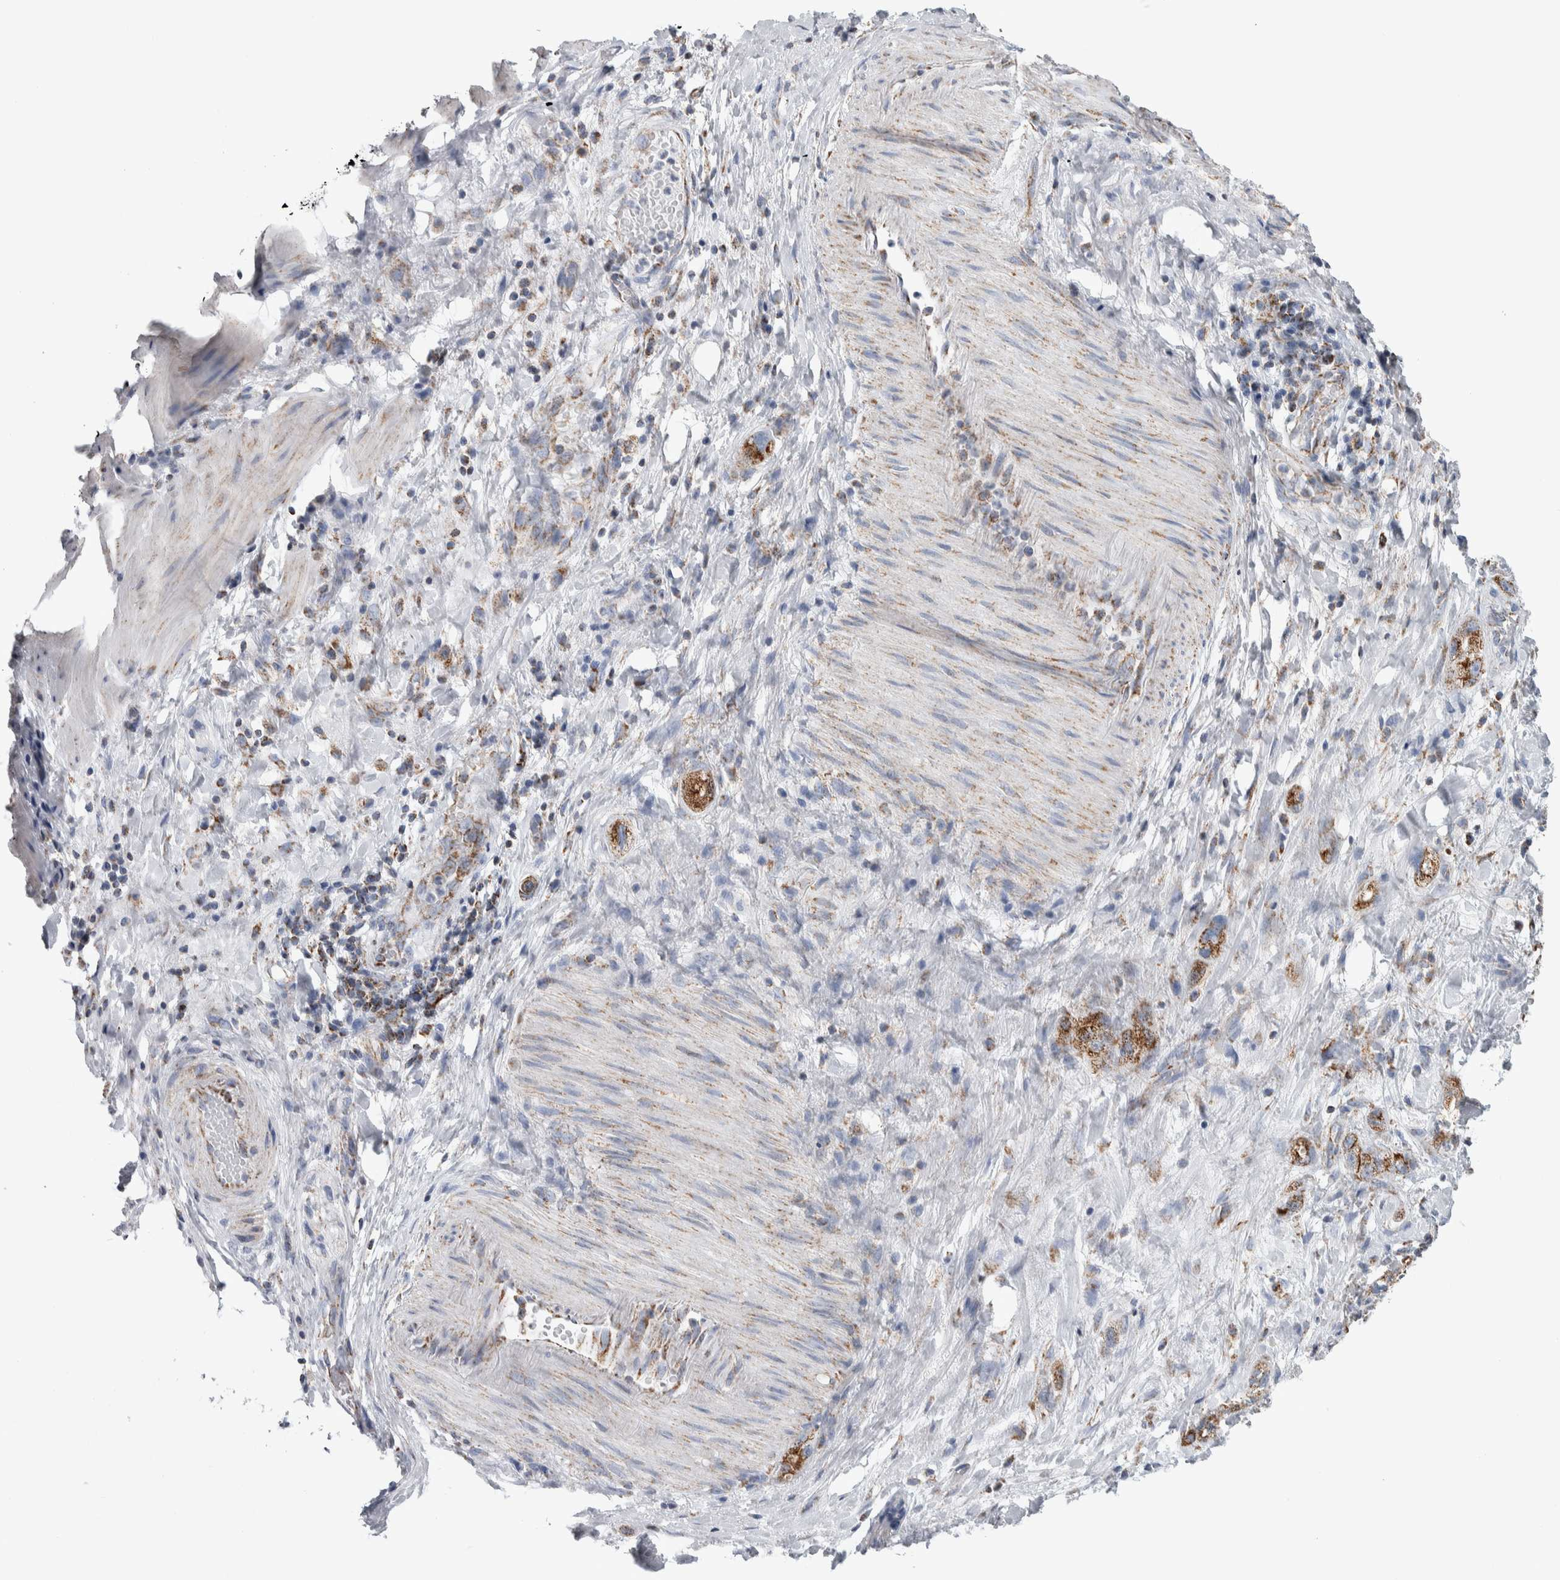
{"staining": {"intensity": "moderate", "quantity": ">75%", "location": "cytoplasmic/membranous"}, "tissue": "stomach cancer", "cell_type": "Tumor cells", "image_type": "cancer", "snomed": [{"axis": "morphology", "description": "Adenocarcinoma, NOS"}, {"axis": "topography", "description": "Stomach"}, {"axis": "topography", "description": "Stomach, lower"}], "caption": "Protein expression by immunohistochemistry (IHC) shows moderate cytoplasmic/membranous staining in approximately >75% of tumor cells in stomach cancer (adenocarcinoma).", "gene": "ETFA", "patient": {"sex": "female", "age": 48}}